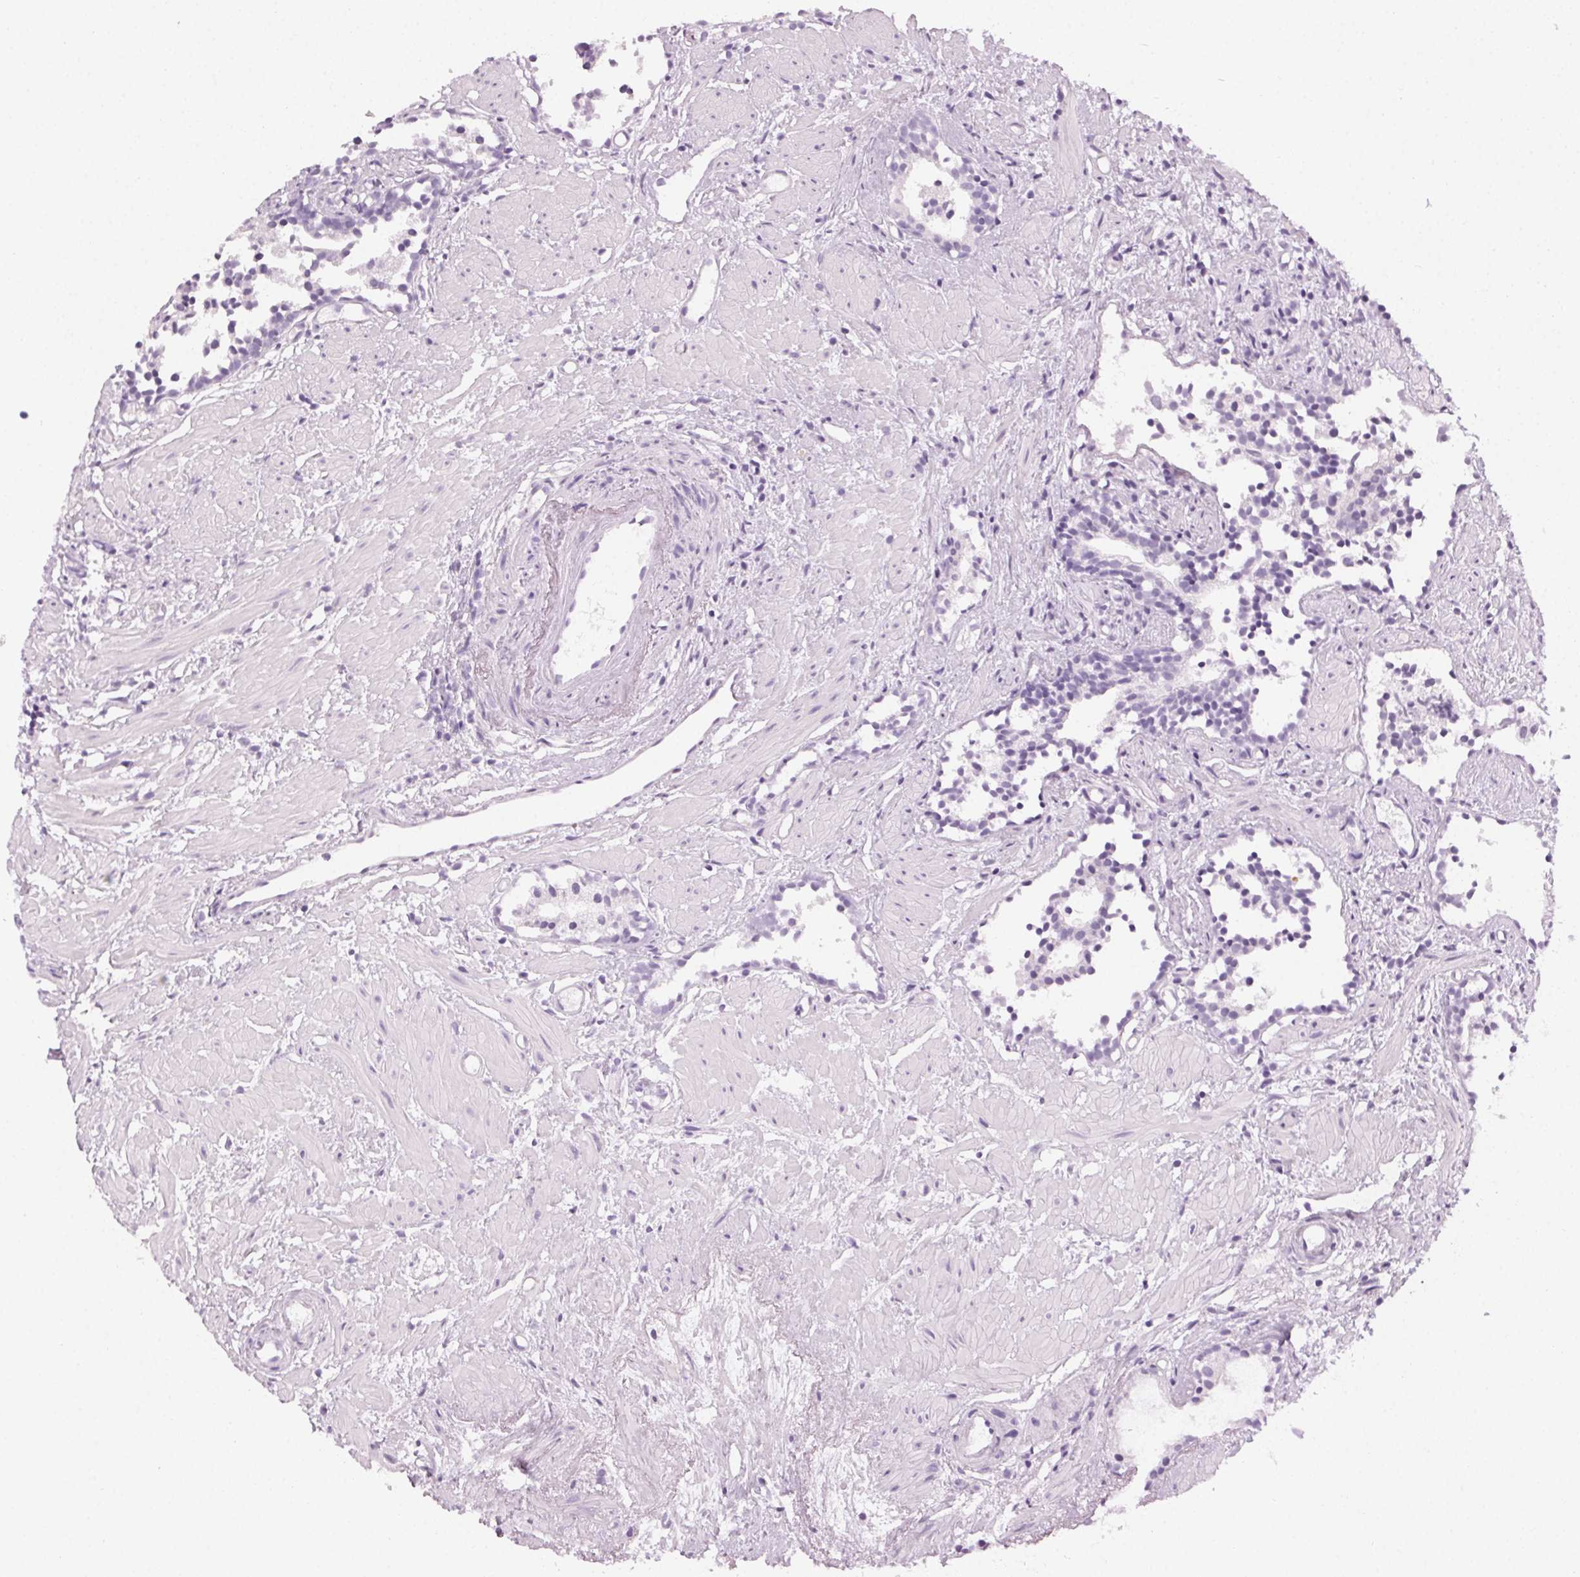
{"staining": {"intensity": "negative", "quantity": "none", "location": "none"}, "tissue": "prostate cancer", "cell_type": "Tumor cells", "image_type": "cancer", "snomed": [{"axis": "morphology", "description": "Adenocarcinoma, High grade"}, {"axis": "topography", "description": "Prostate"}], "caption": "The image exhibits no significant expression in tumor cells of high-grade adenocarcinoma (prostate).", "gene": "MPO", "patient": {"sex": "male", "age": 83}}